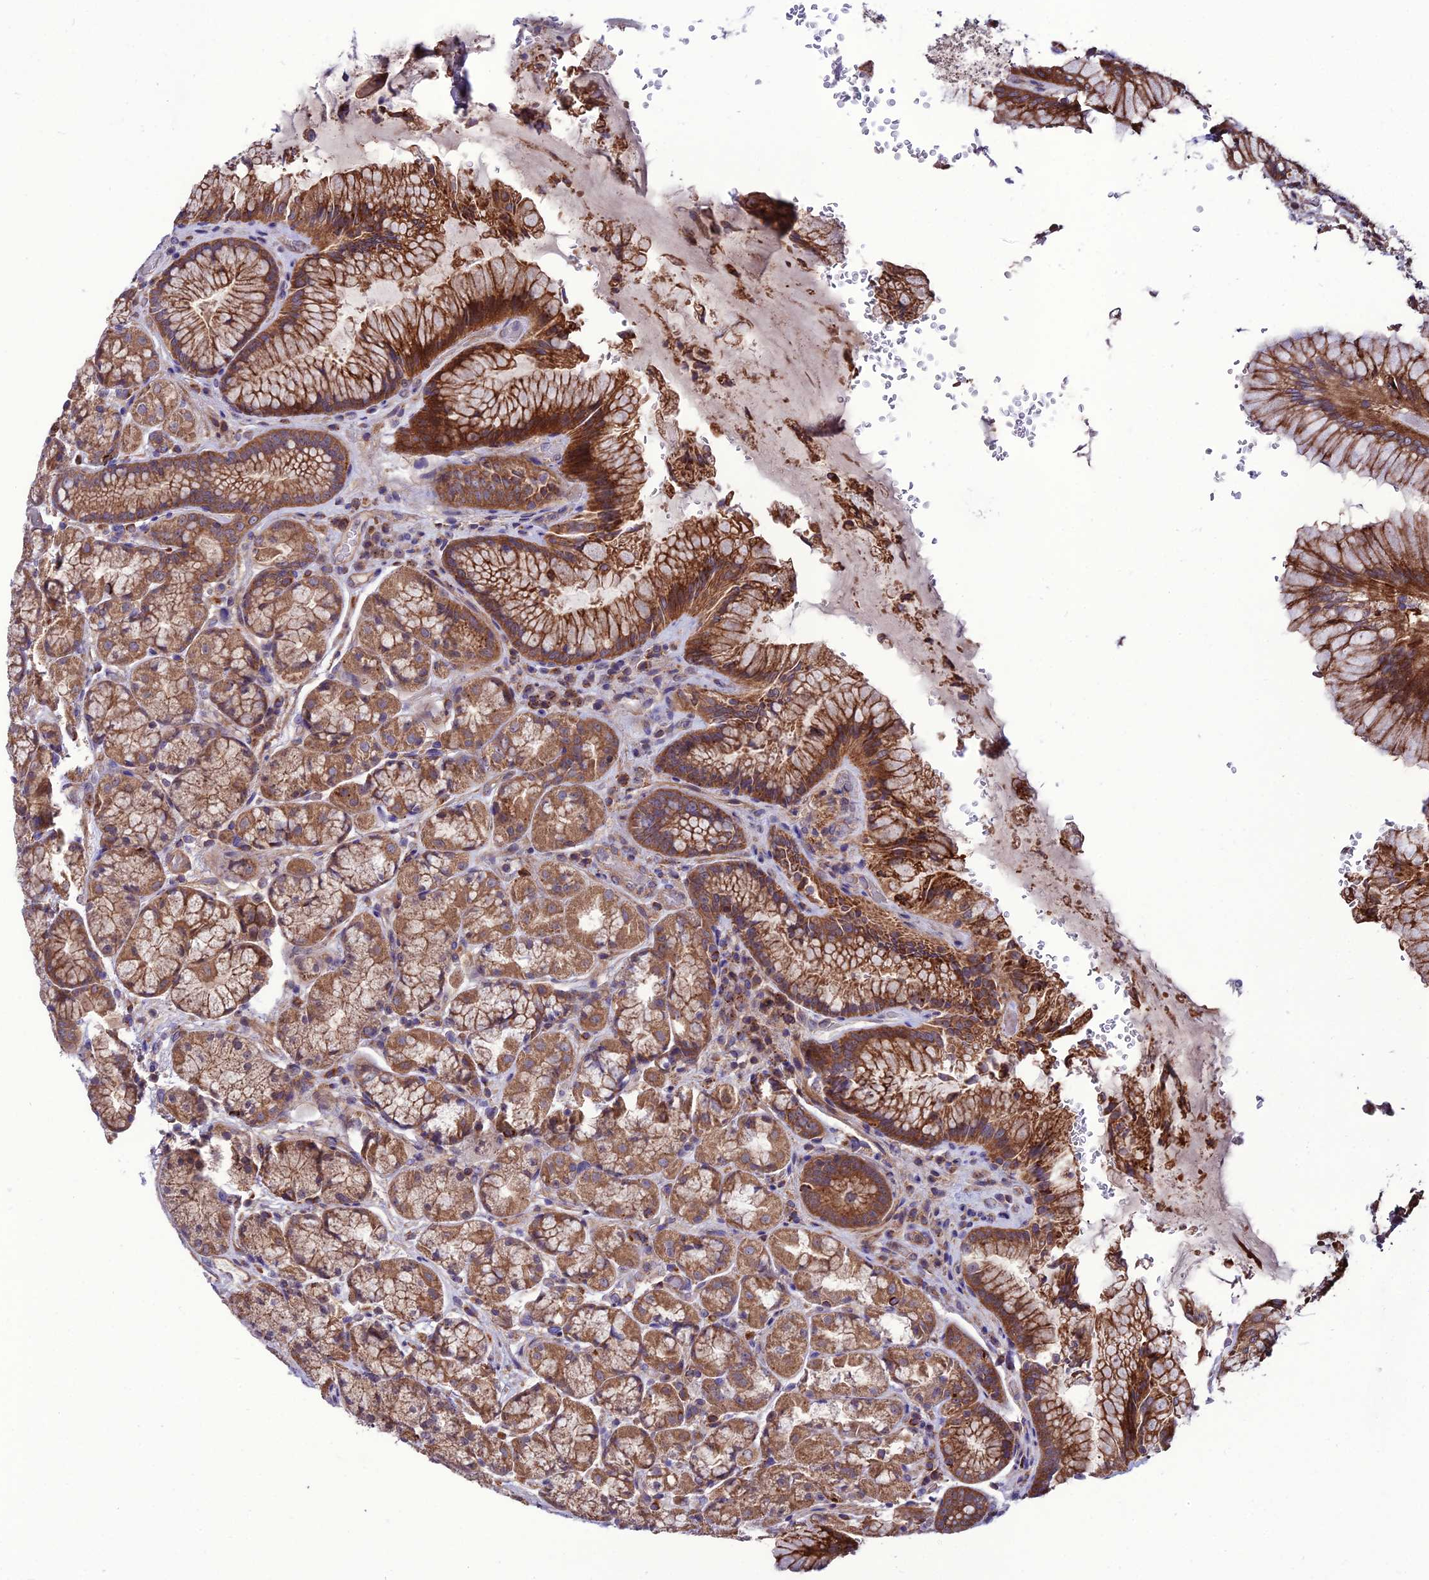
{"staining": {"intensity": "strong", "quantity": "25%-75%", "location": "cytoplasmic/membranous"}, "tissue": "stomach", "cell_type": "Glandular cells", "image_type": "normal", "snomed": [{"axis": "morphology", "description": "Normal tissue, NOS"}, {"axis": "topography", "description": "Stomach"}], "caption": "High-power microscopy captured an immunohistochemistry (IHC) histopathology image of unremarkable stomach, revealing strong cytoplasmic/membranous expression in approximately 25%-75% of glandular cells.", "gene": "PPIL3", "patient": {"sex": "male", "age": 63}}